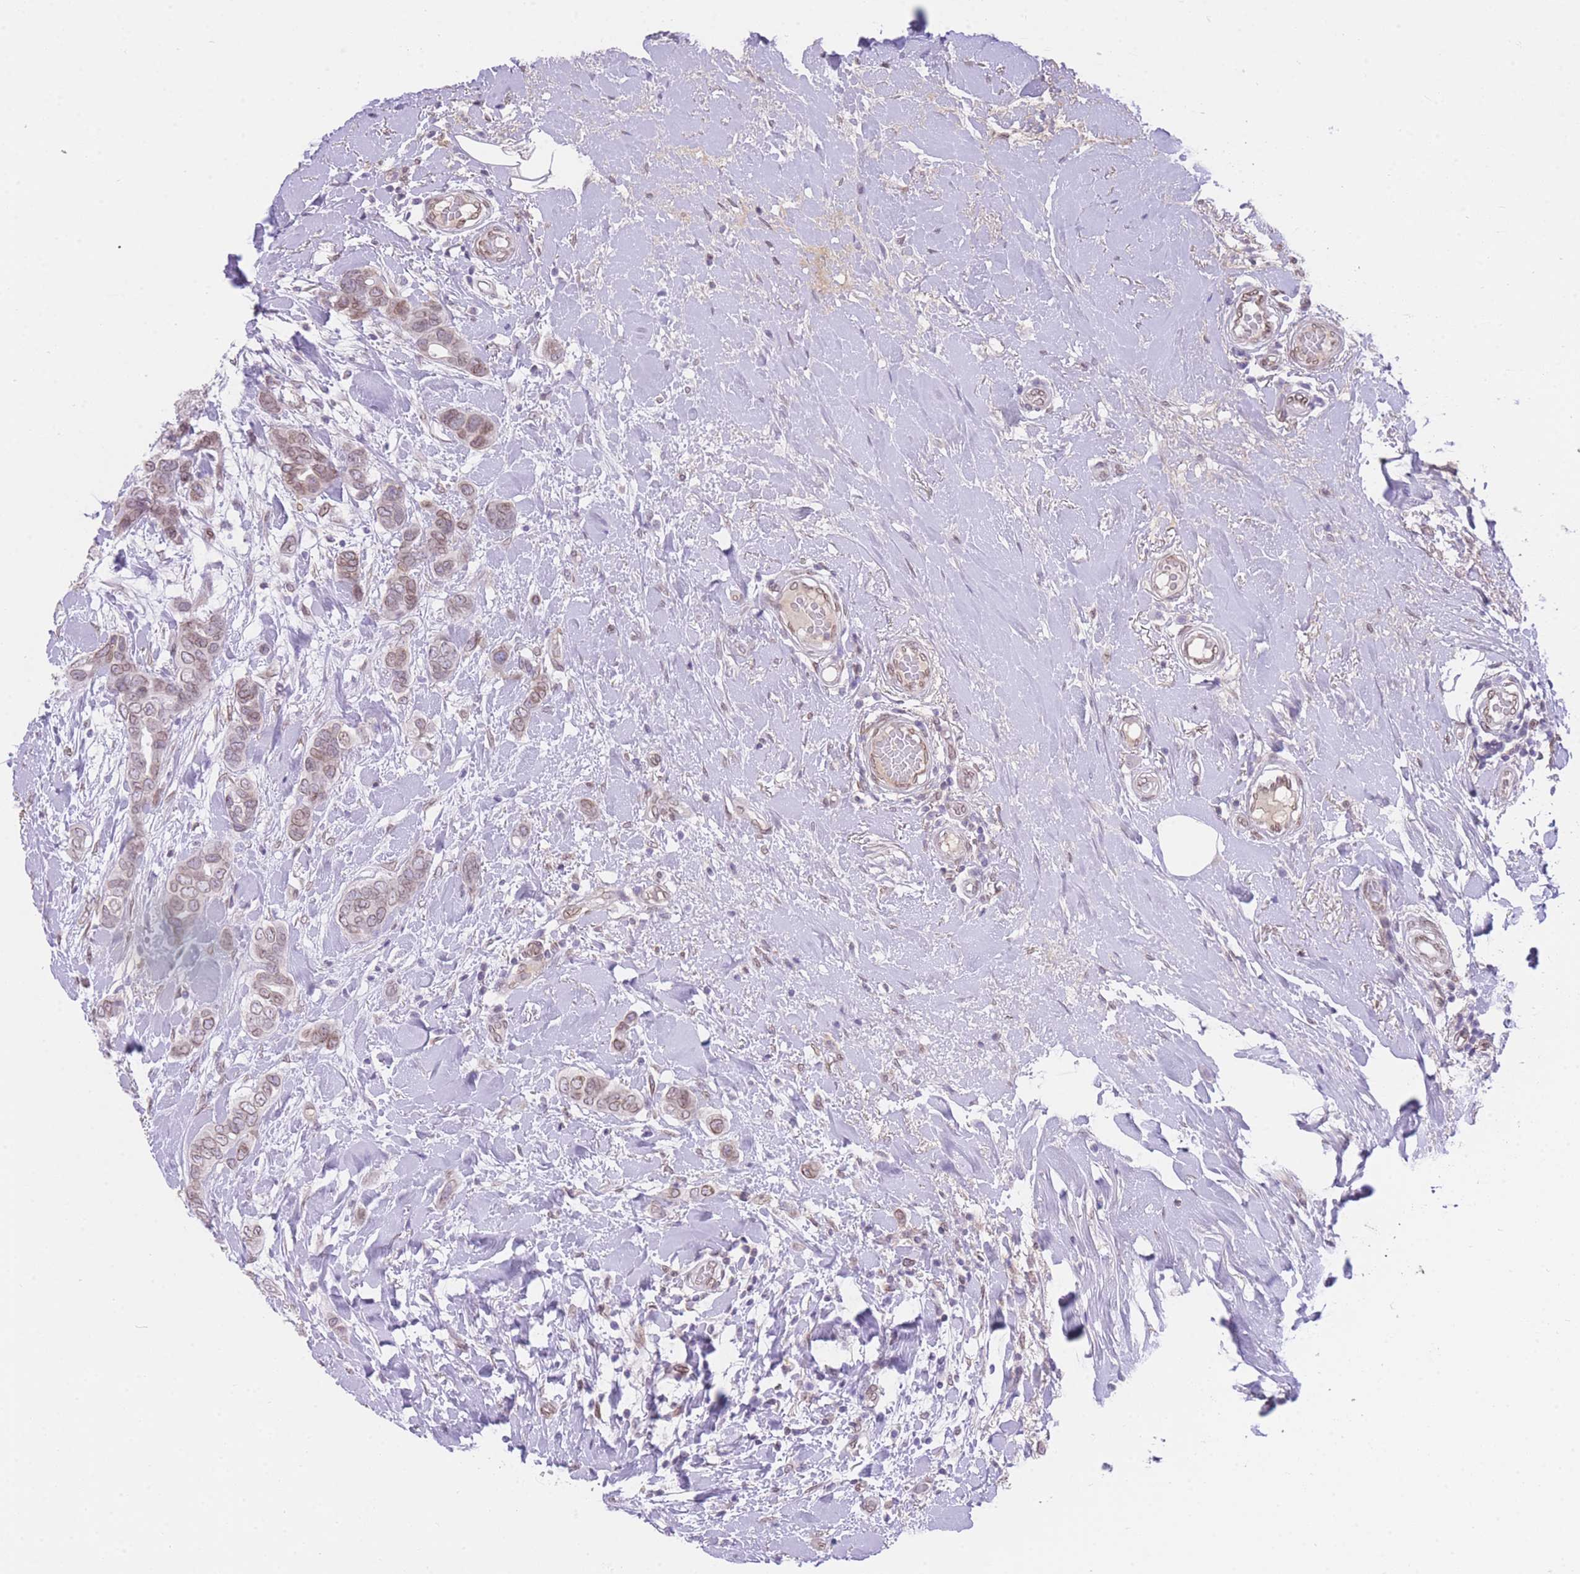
{"staining": {"intensity": "weak", "quantity": ">75%", "location": "nuclear"}, "tissue": "breast cancer", "cell_type": "Tumor cells", "image_type": "cancer", "snomed": [{"axis": "morphology", "description": "Lobular carcinoma"}, {"axis": "topography", "description": "Breast"}], "caption": "The histopathology image demonstrates immunohistochemical staining of lobular carcinoma (breast). There is weak nuclear expression is present in approximately >75% of tumor cells.", "gene": "OR10AD1", "patient": {"sex": "female", "age": 51}}